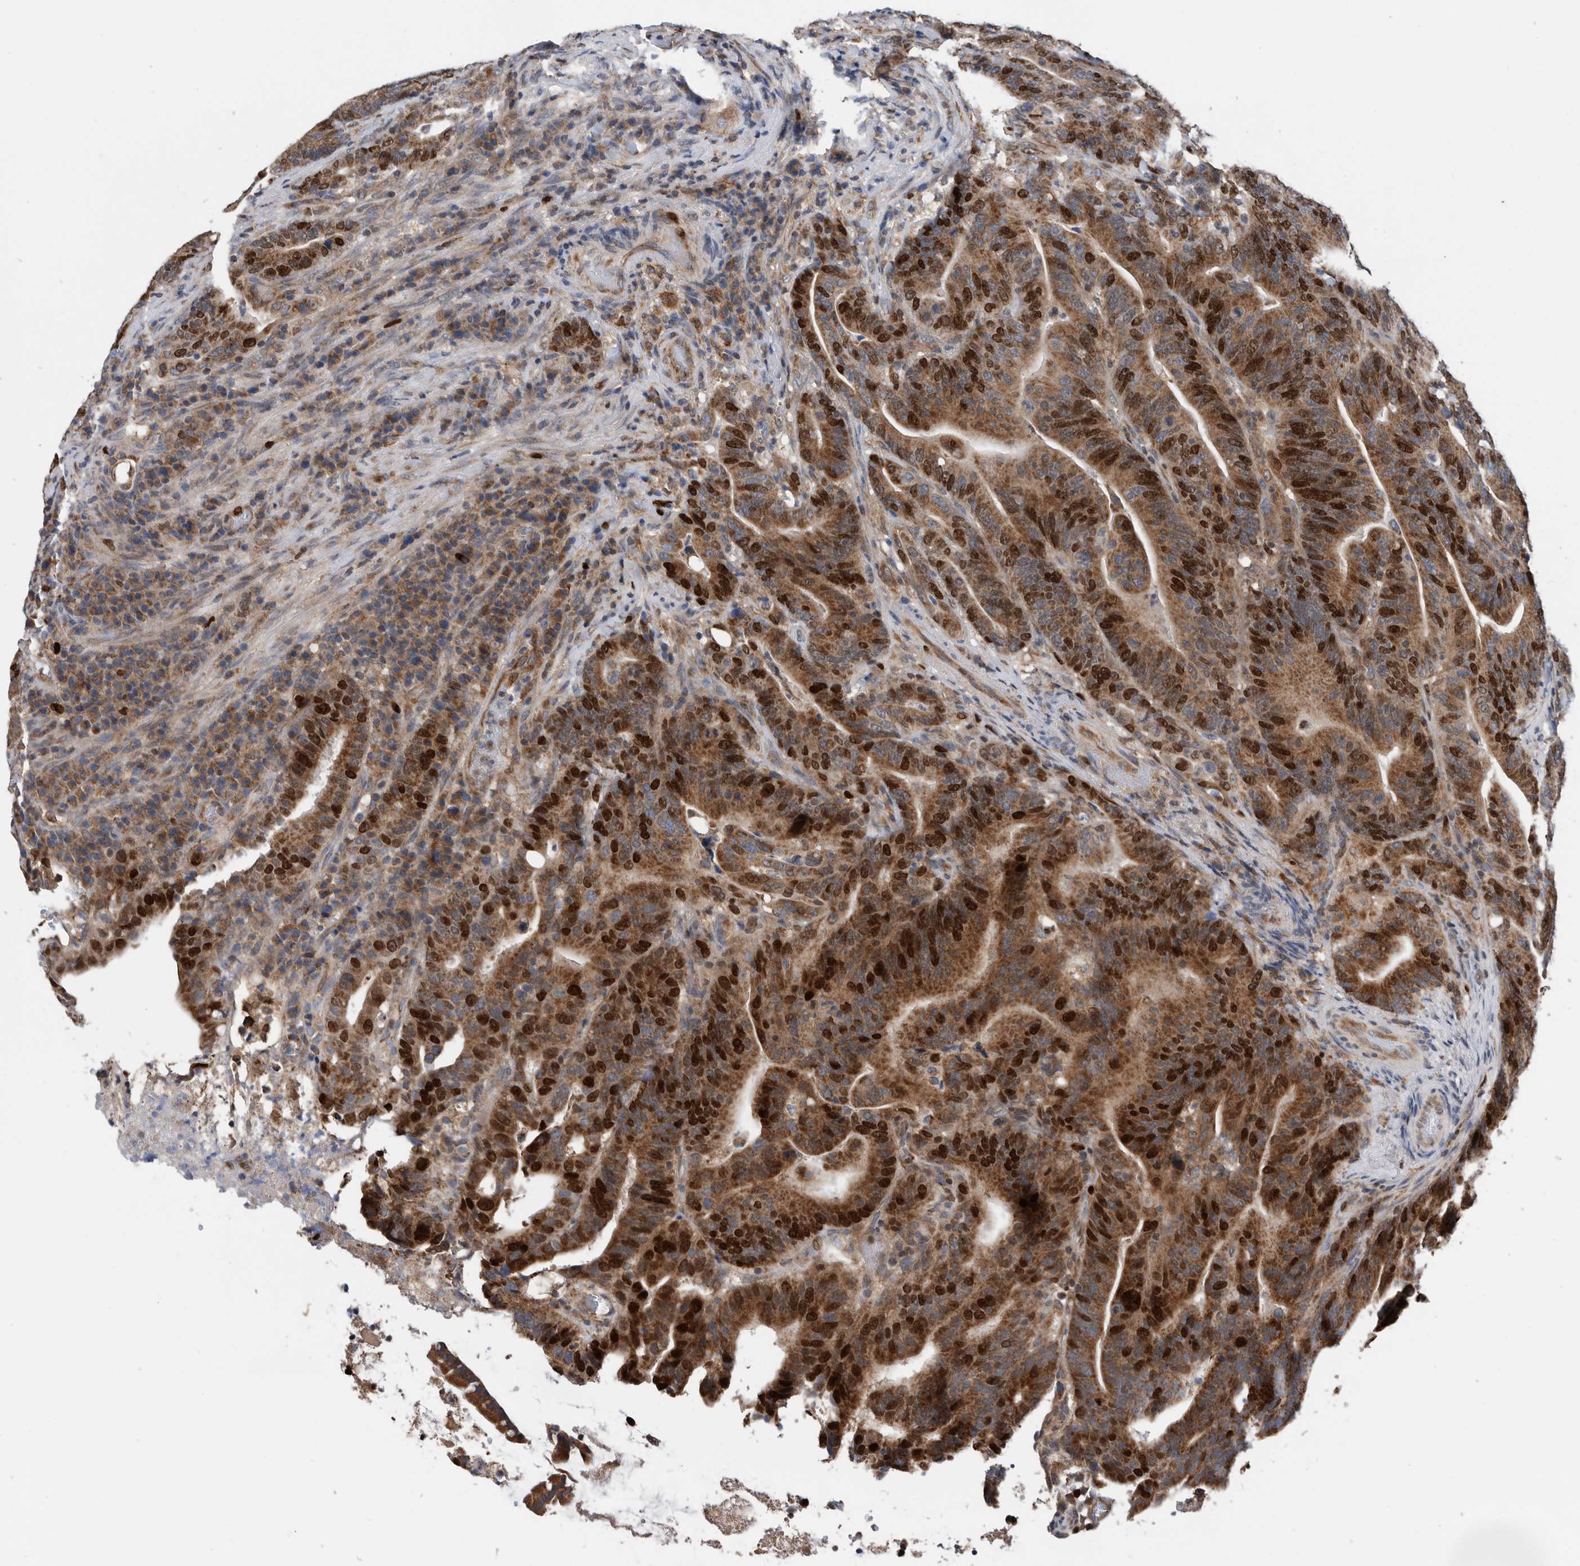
{"staining": {"intensity": "strong", "quantity": ">75%", "location": "cytoplasmic/membranous,nuclear"}, "tissue": "colorectal cancer", "cell_type": "Tumor cells", "image_type": "cancer", "snomed": [{"axis": "morphology", "description": "Adenocarcinoma, NOS"}, {"axis": "topography", "description": "Colon"}], "caption": "Immunohistochemistry (IHC) image of colorectal adenocarcinoma stained for a protein (brown), which exhibits high levels of strong cytoplasmic/membranous and nuclear staining in about >75% of tumor cells.", "gene": "ATAD2", "patient": {"sex": "female", "age": 66}}